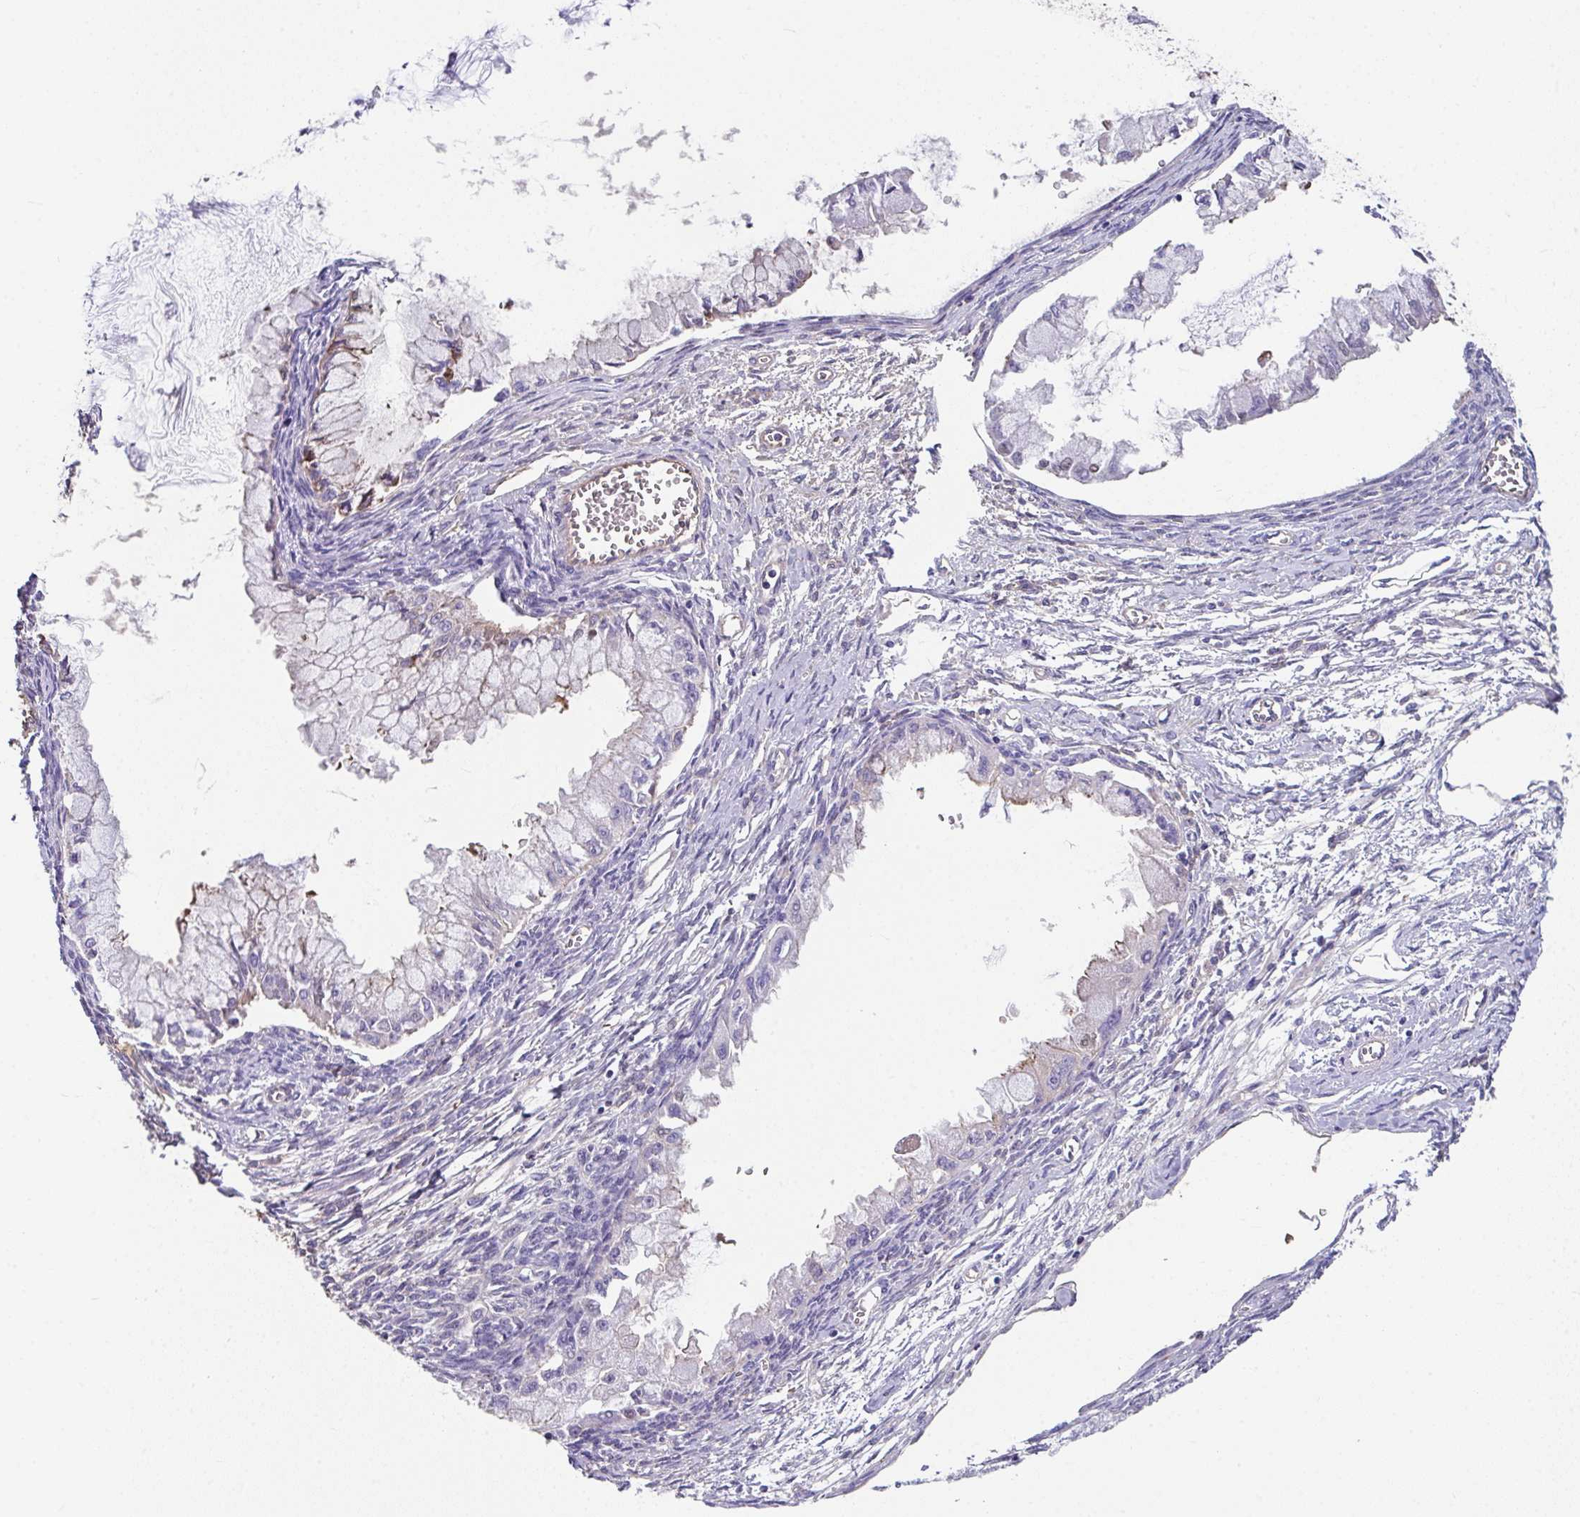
{"staining": {"intensity": "weak", "quantity": "<25%", "location": "cytoplasmic/membranous"}, "tissue": "ovarian cancer", "cell_type": "Tumor cells", "image_type": "cancer", "snomed": [{"axis": "morphology", "description": "Cystadenocarcinoma, mucinous, NOS"}, {"axis": "topography", "description": "Ovary"}], "caption": "An immunohistochemistry image of ovarian cancer (mucinous cystadenocarcinoma) is shown. There is no staining in tumor cells of ovarian cancer (mucinous cystadenocarcinoma). The staining was performed using DAB (3,3'-diaminobenzidine) to visualize the protein expression in brown, while the nuclei were stained in blue with hematoxylin (Magnification: 20x).", "gene": "ZNF813", "patient": {"sex": "female", "age": 34}}